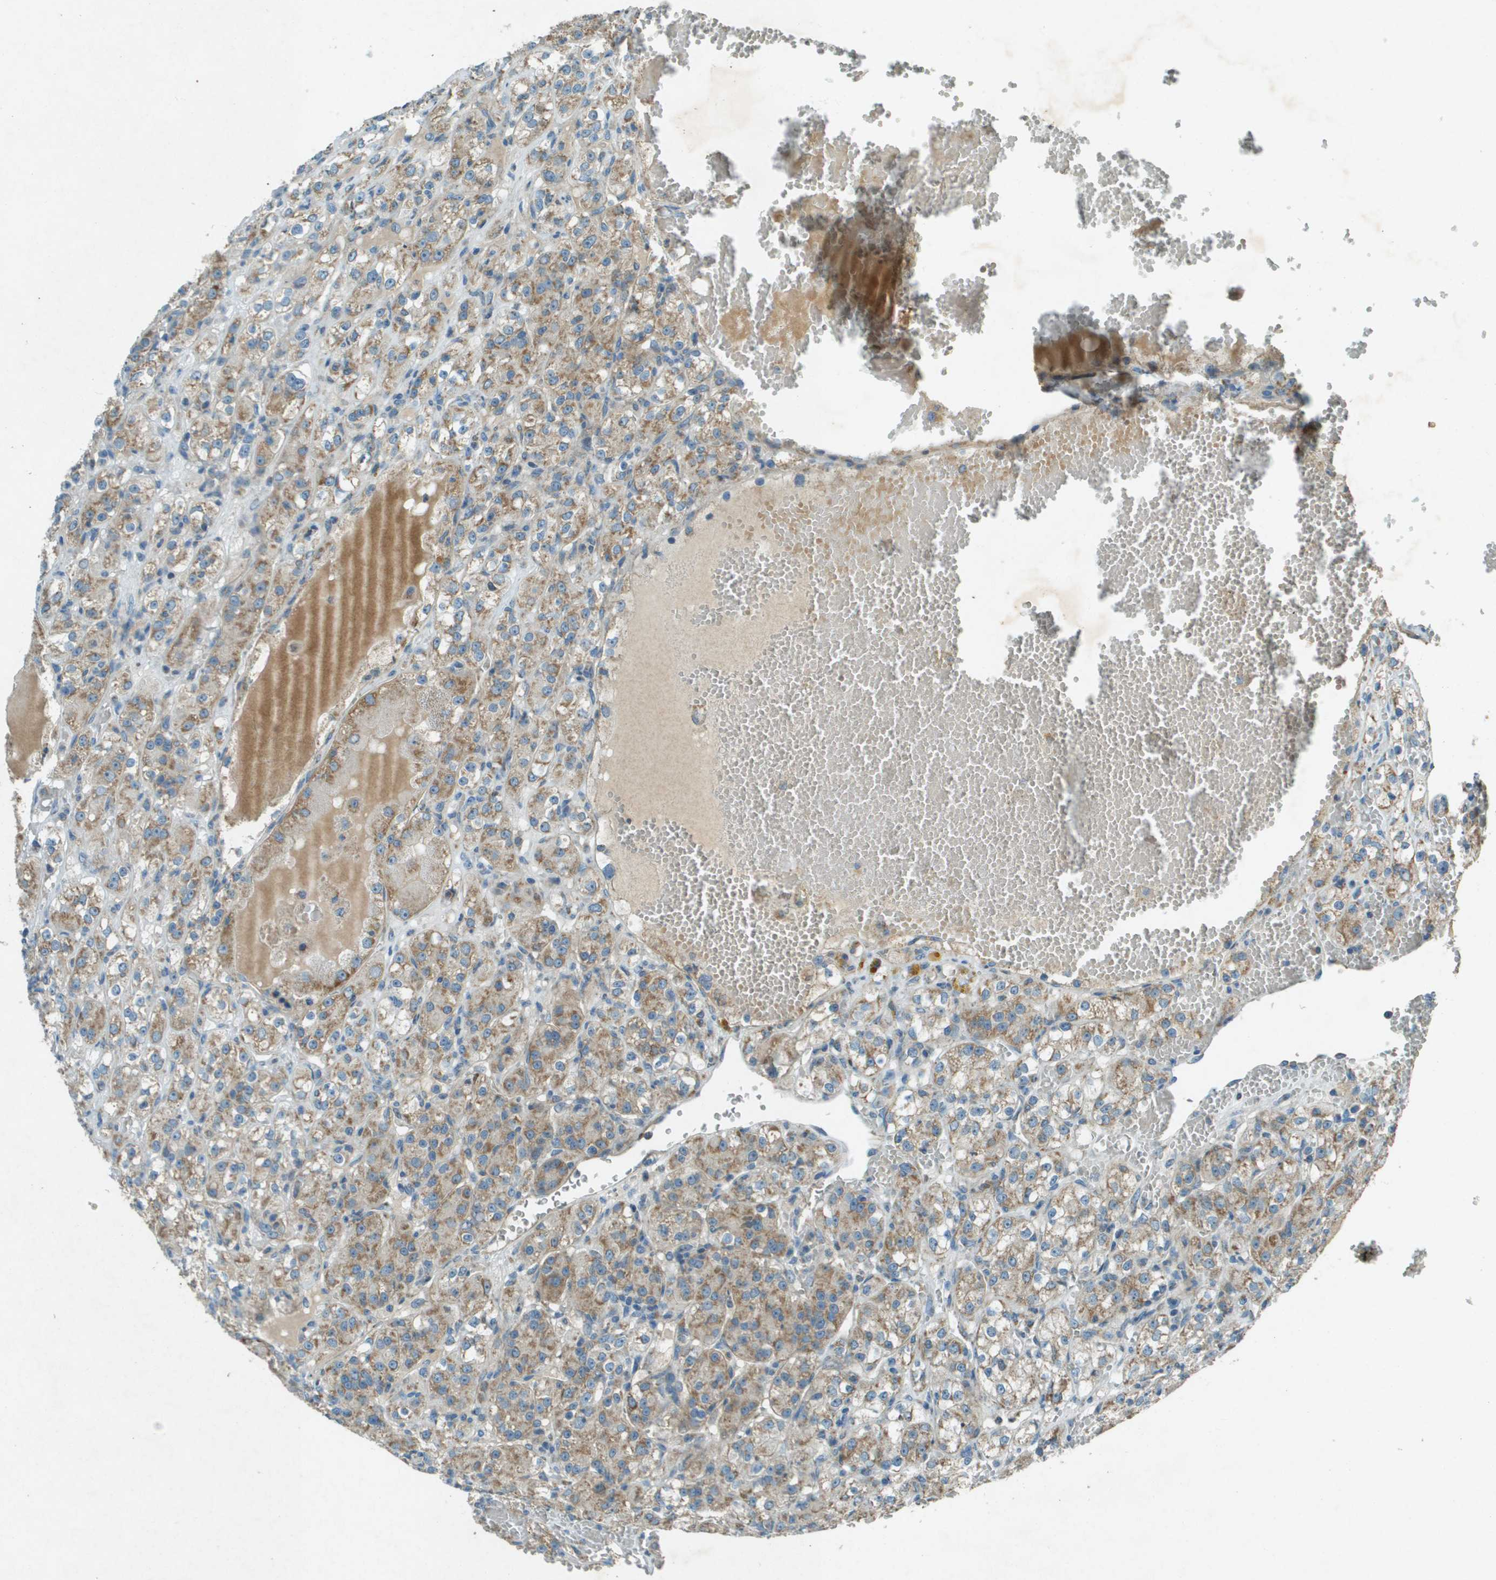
{"staining": {"intensity": "moderate", "quantity": ">75%", "location": "cytoplasmic/membranous"}, "tissue": "renal cancer", "cell_type": "Tumor cells", "image_type": "cancer", "snomed": [{"axis": "morphology", "description": "Normal tissue, NOS"}, {"axis": "morphology", "description": "Adenocarcinoma, NOS"}, {"axis": "topography", "description": "Kidney"}], "caption": "Moderate cytoplasmic/membranous protein positivity is present in about >75% of tumor cells in renal cancer.", "gene": "MIGA1", "patient": {"sex": "male", "age": 61}}